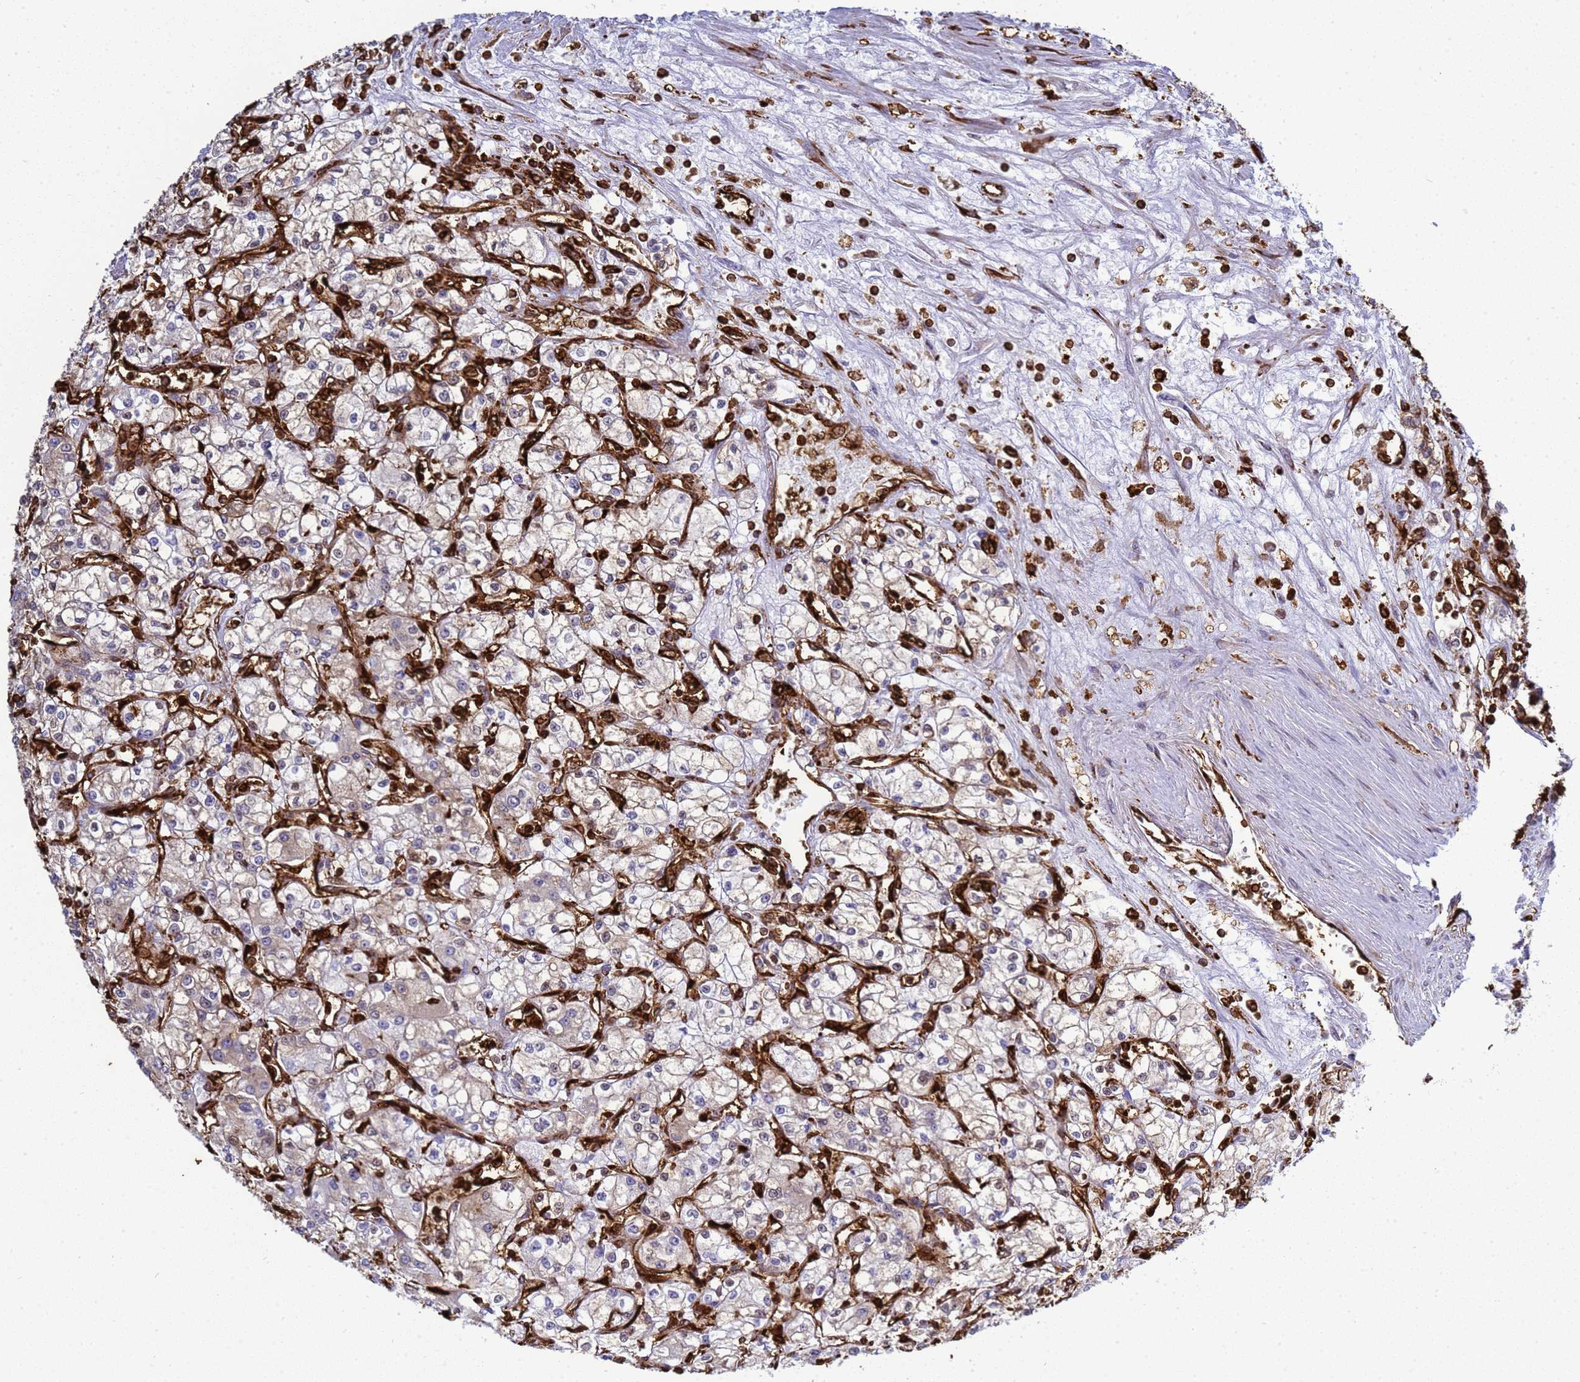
{"staining": {"intensity": "negative", "quantity": "none", "location": "none"}, "tissue": "renal cancer", "cell_type": "Tumor cells", "image_type": "cancer", "snomed": [{"axis": "morphology", "description": "Adenocarcinoma, NOS"}, {"axis": "topography", "description": "Kidney"}], "caption": "The histopathology image shows no significant positivity in tumor cells of renal cancer (adenocarcinoma). (DAB immunohistochemistry (IHC), high magnification).", "gene": "ZBTB8OS", "patient": {"sex": "male", "age": 59}}